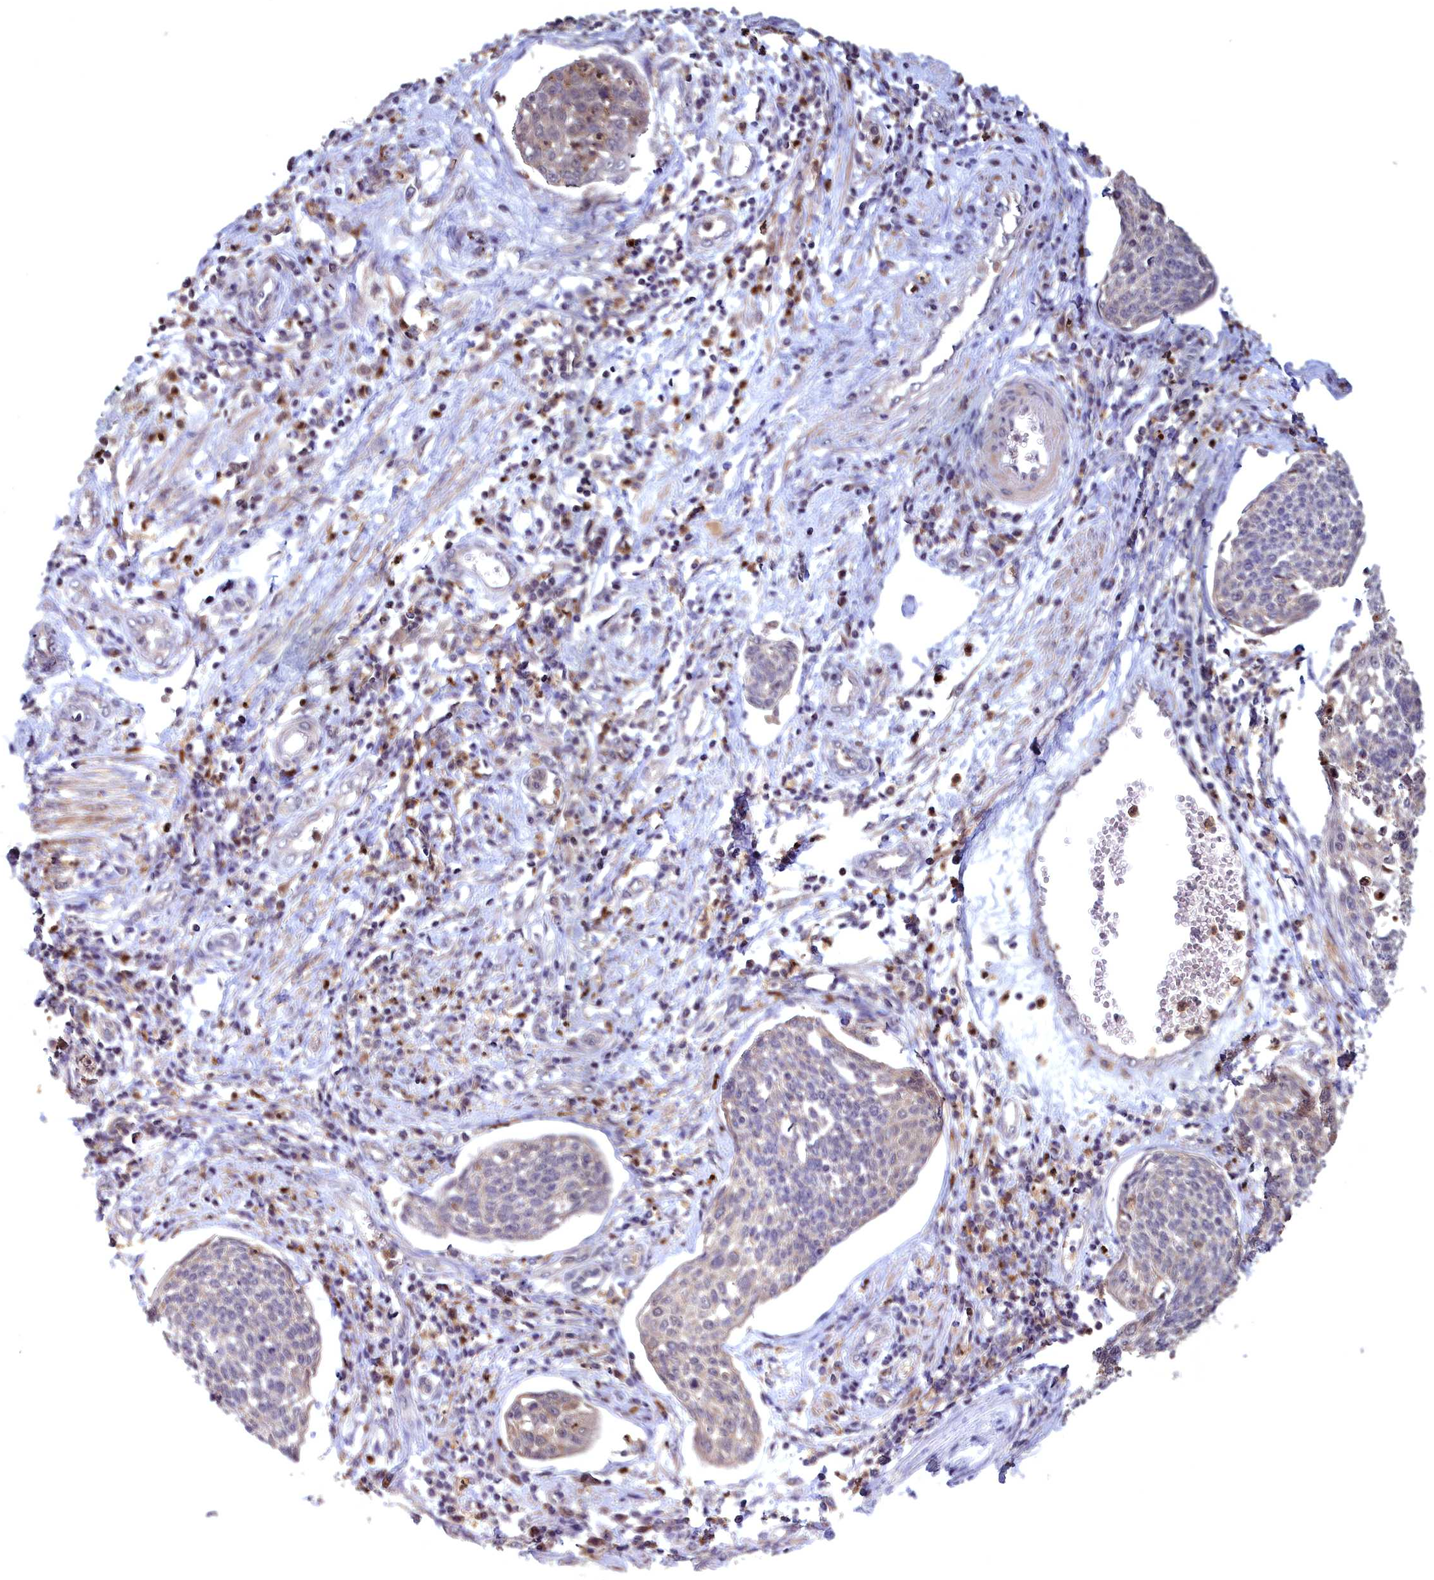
{"staining": {"intensity": "weak", "quantity": "<25%", "location": "cytoplasmic/membranous"}, "tissue": "cervical cancer", "cell_type": "Tumor cells", "image_type": "cancer", "snomed": [{"axis": "morphology", "description": "Squamous cell carcinoma, NOS"}, {"axis": "topography", "description": "Cervix"}], "caption": "Tumor cells show no significant protein expression in cervical cancer. The staining was performed using DAB to visualize the protein expression in brown, while the nuclei were stained in blue with hematoxylin (Magnification: 20x).", "gene": "EPB41L4B", "patient": {"sex": "female", "age": 34}}